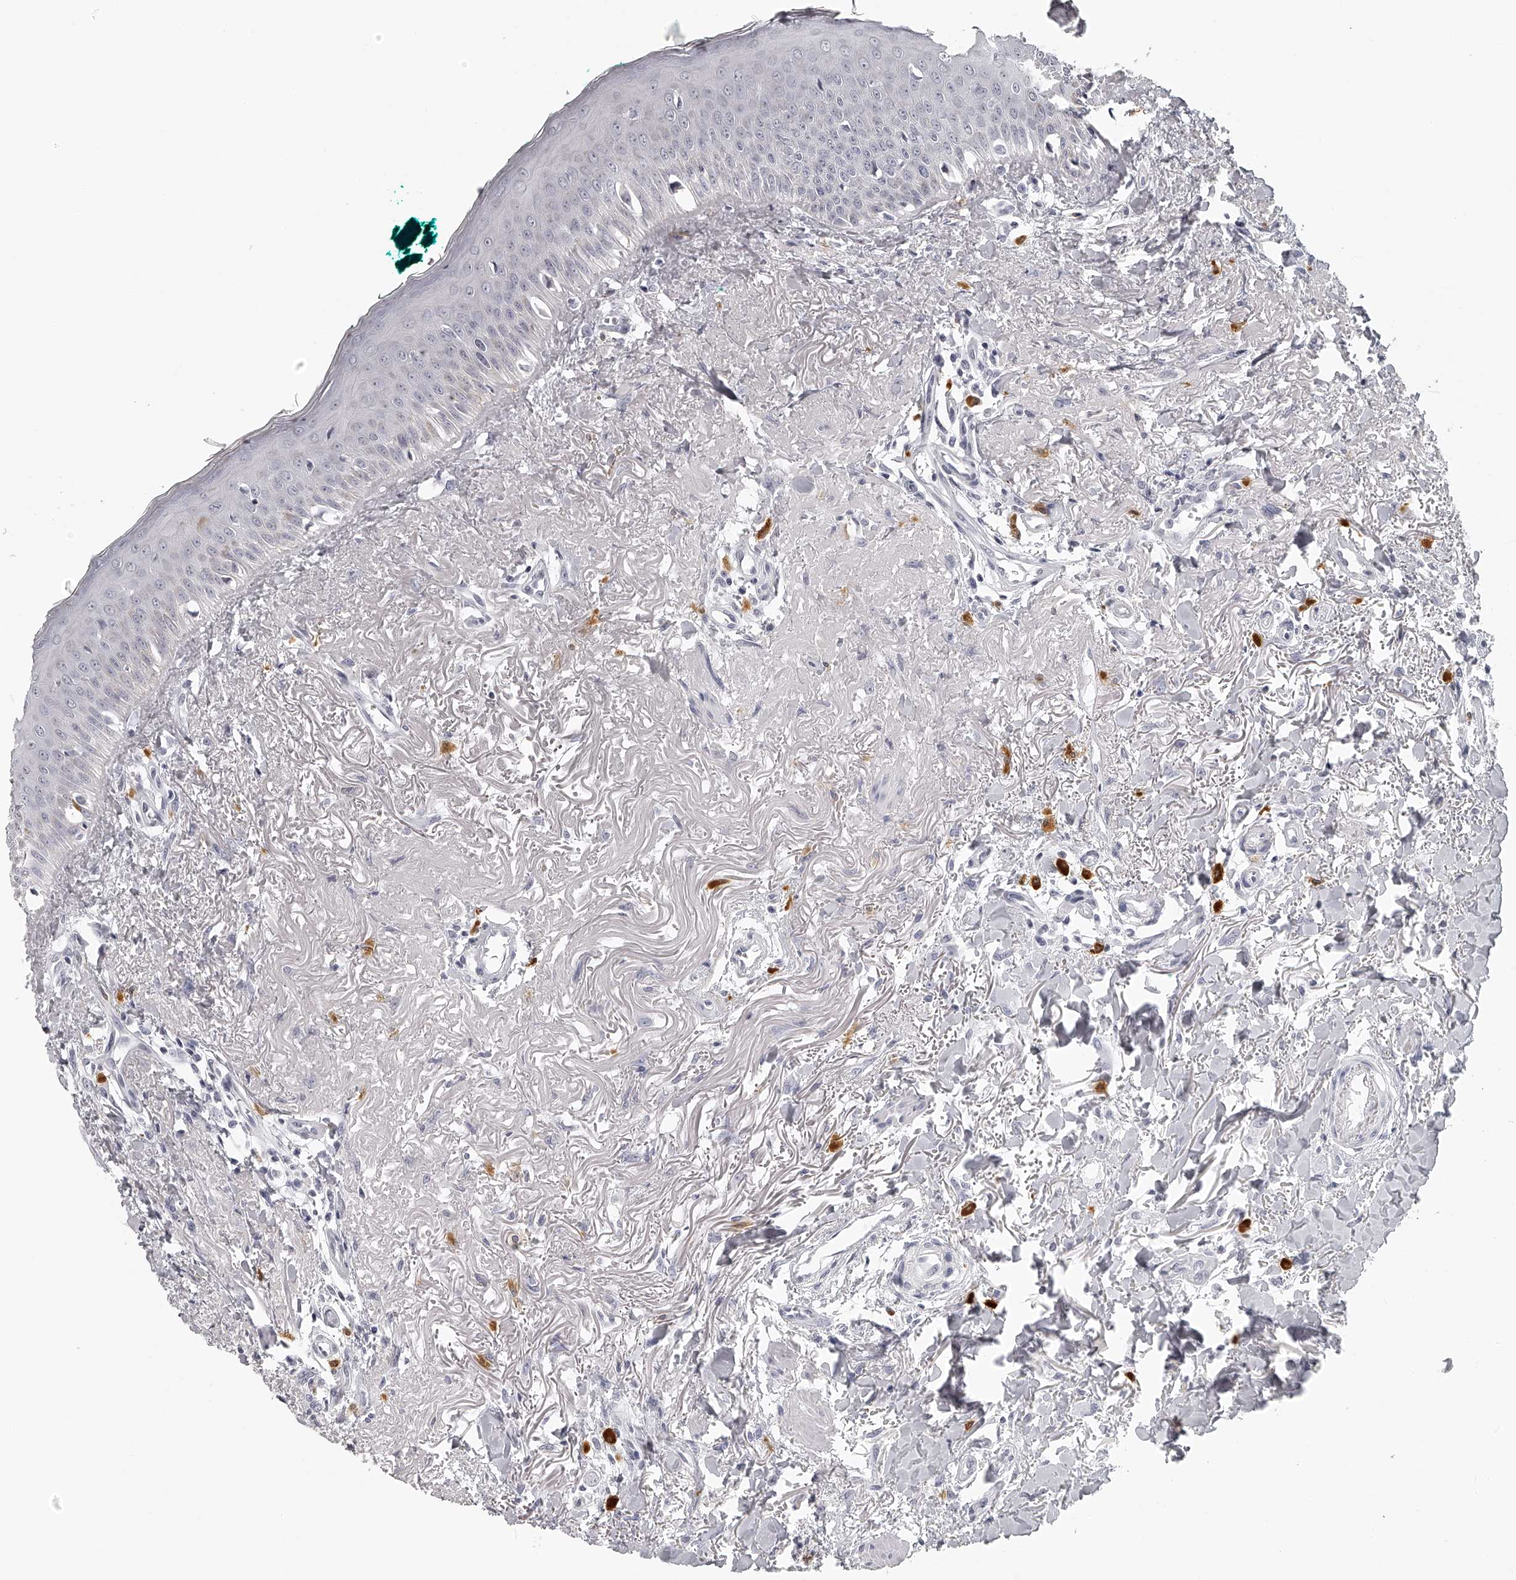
{"staining": {"intensity": "negative", "quantity": "none", "location": "none"}, "tissue": "oral mucosa", "cell_type": "Squamous epithelial cells", "image_type": "normal", "snomed": [{"axis": "morphology", "description": "Normal tissue, NOS"}, {"axis": "topography", "description": "Oral tissue"}], "caption": "High magnification brightfield microscopy of unremarkable oral mucosa stained with DAB (brown) and counterstained with hematoxylin (blue): squamous epithelial cells show no significant positivity. Brightfield microscopy of IHC stained with DAB (3,3'-diaminobenzidine) (brown) and hematoxylin (blue), captured at high magnification.", "gene": "SEC11C", "patient": {"sex": "female", "age": 70}}